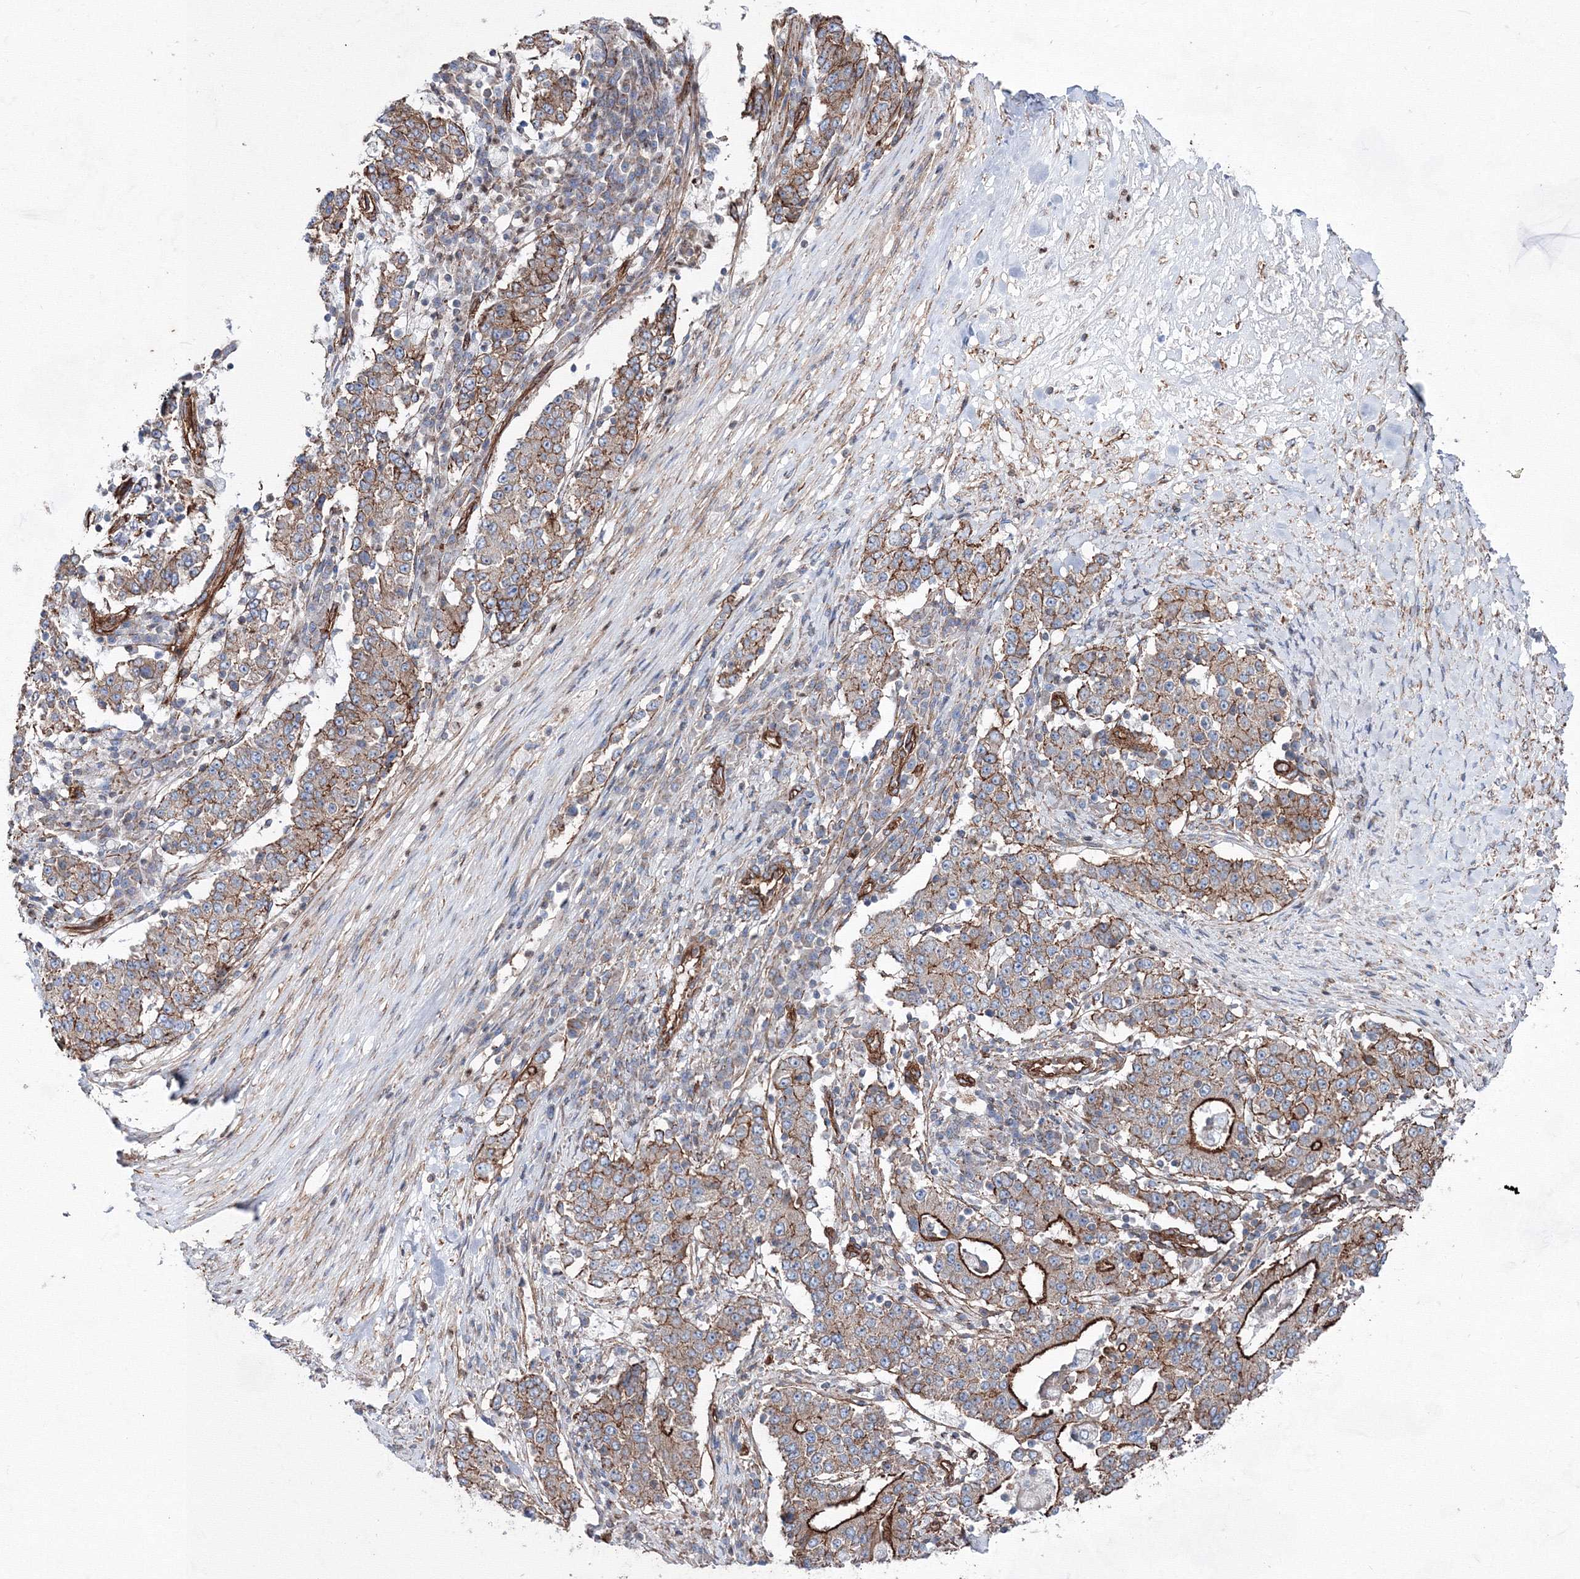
{"staining": {"intensity": "strong", "quantity": "<25%", "location": "cytoplasmic/membranous"}, "tissue": "stomach cancer", "cell_type": "Tumor cells", "image_type": "cancer", "snomed": [{"axis": "morphology", "description": "Adenocarcinoma, NOS"}, {"axis": "topography", "description": "Stomach"}], "caption": "Human stomach cancer stained with a protein marker reveals strong staining in tumor cells.", "gene": "ANKRD37", "patient": {"sex": "male", "age": 59}}